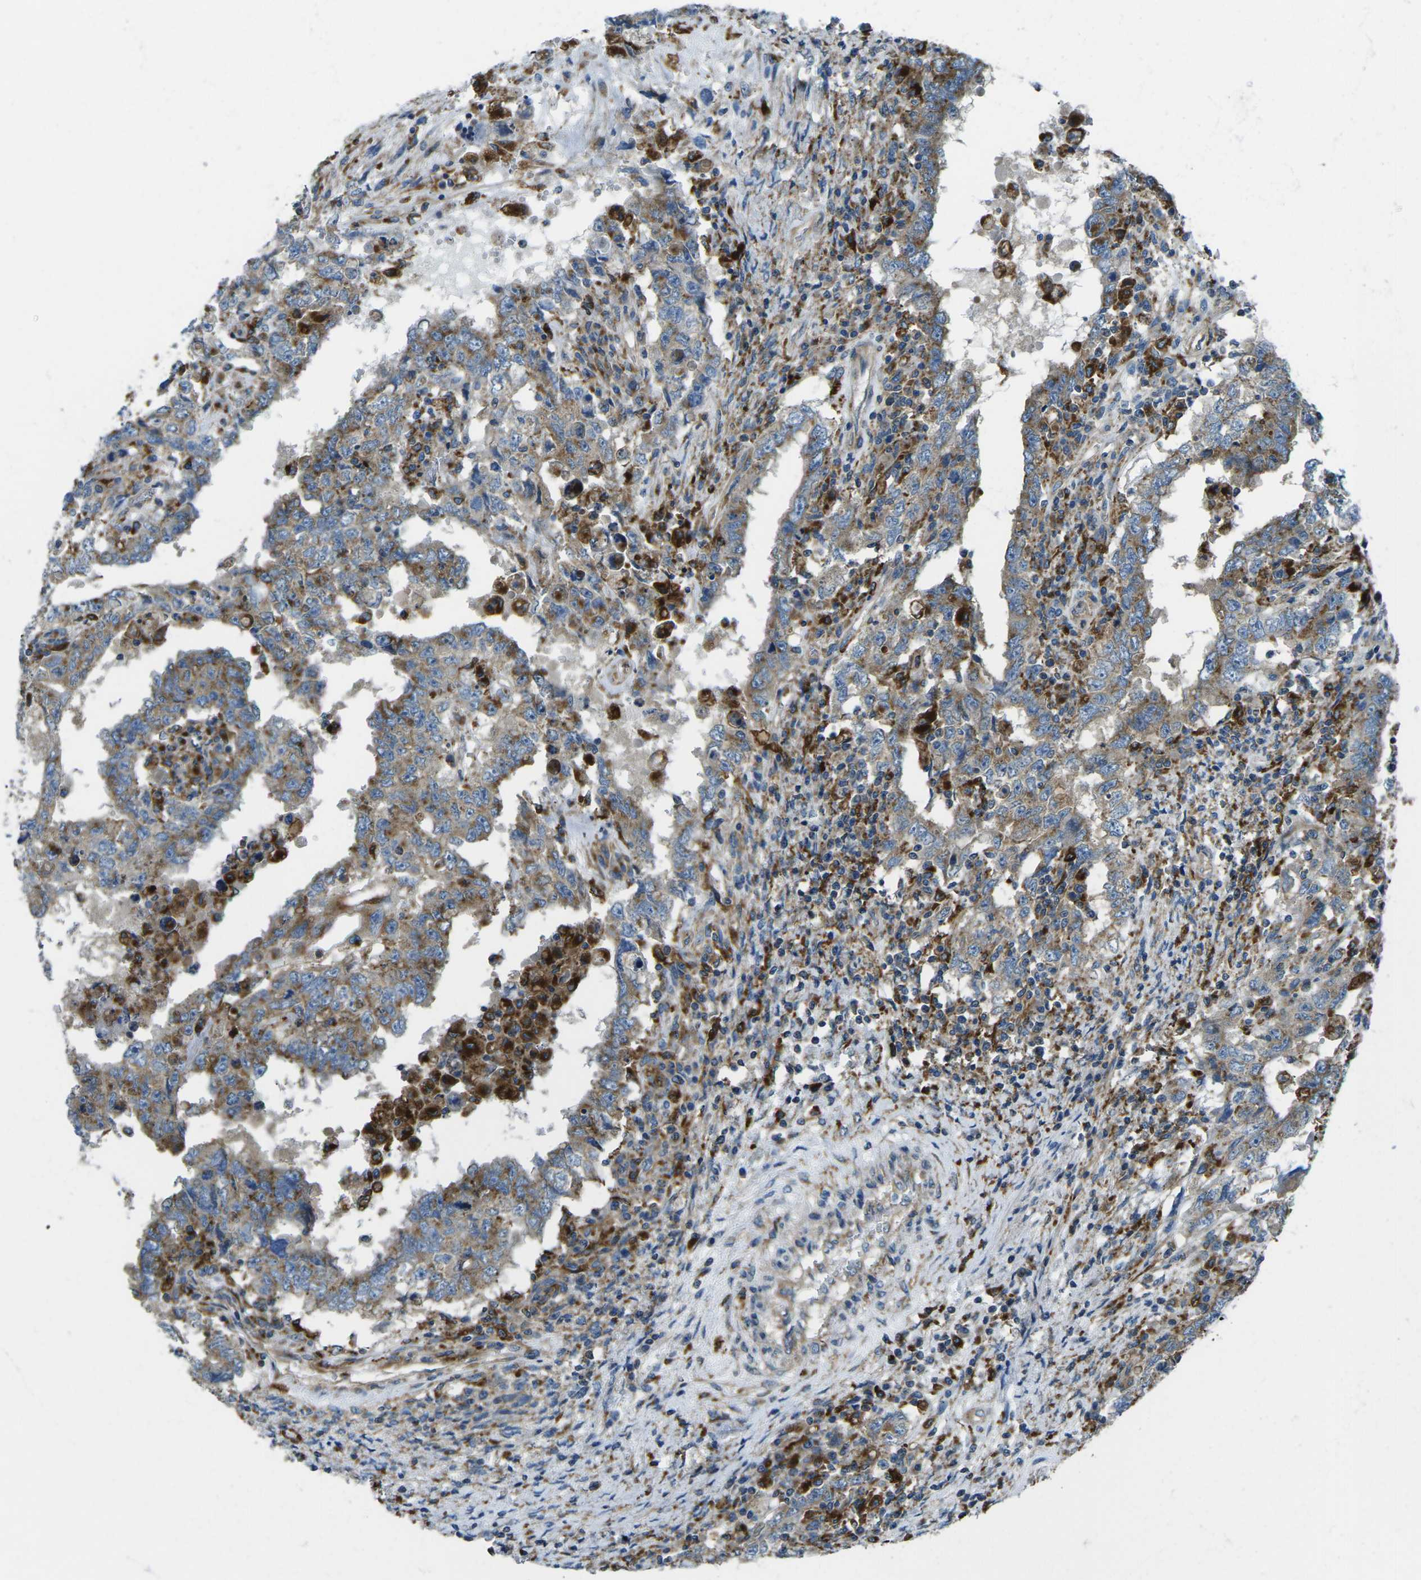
{"staining": {"intensity": "moderate", "quantity": ">75%", "location": "cytoplasmic/membranous"}, "tissue": "testis cancer", "cell_type": "Tumor cells", "image_type": "cancer", "snomed": [{"axis": "morphology", "description": "Carcinoma, Embryonal, NOS"}, {"axis": "topography", "description": "Testis"}], "caption": "Testis embryonal carcinoma tissue shows moderate cytoplasmic/membranous staining in about >75% of tumor cells, visualized by immunohistochemistry. The staining was performed using DAB to visualize the protein expression in brown, while the nuclei were stained in blue with hematoxylin (Magnification: 20x).", "gene": "CDK17", "patient": {"sex": "male", "age": 26}}